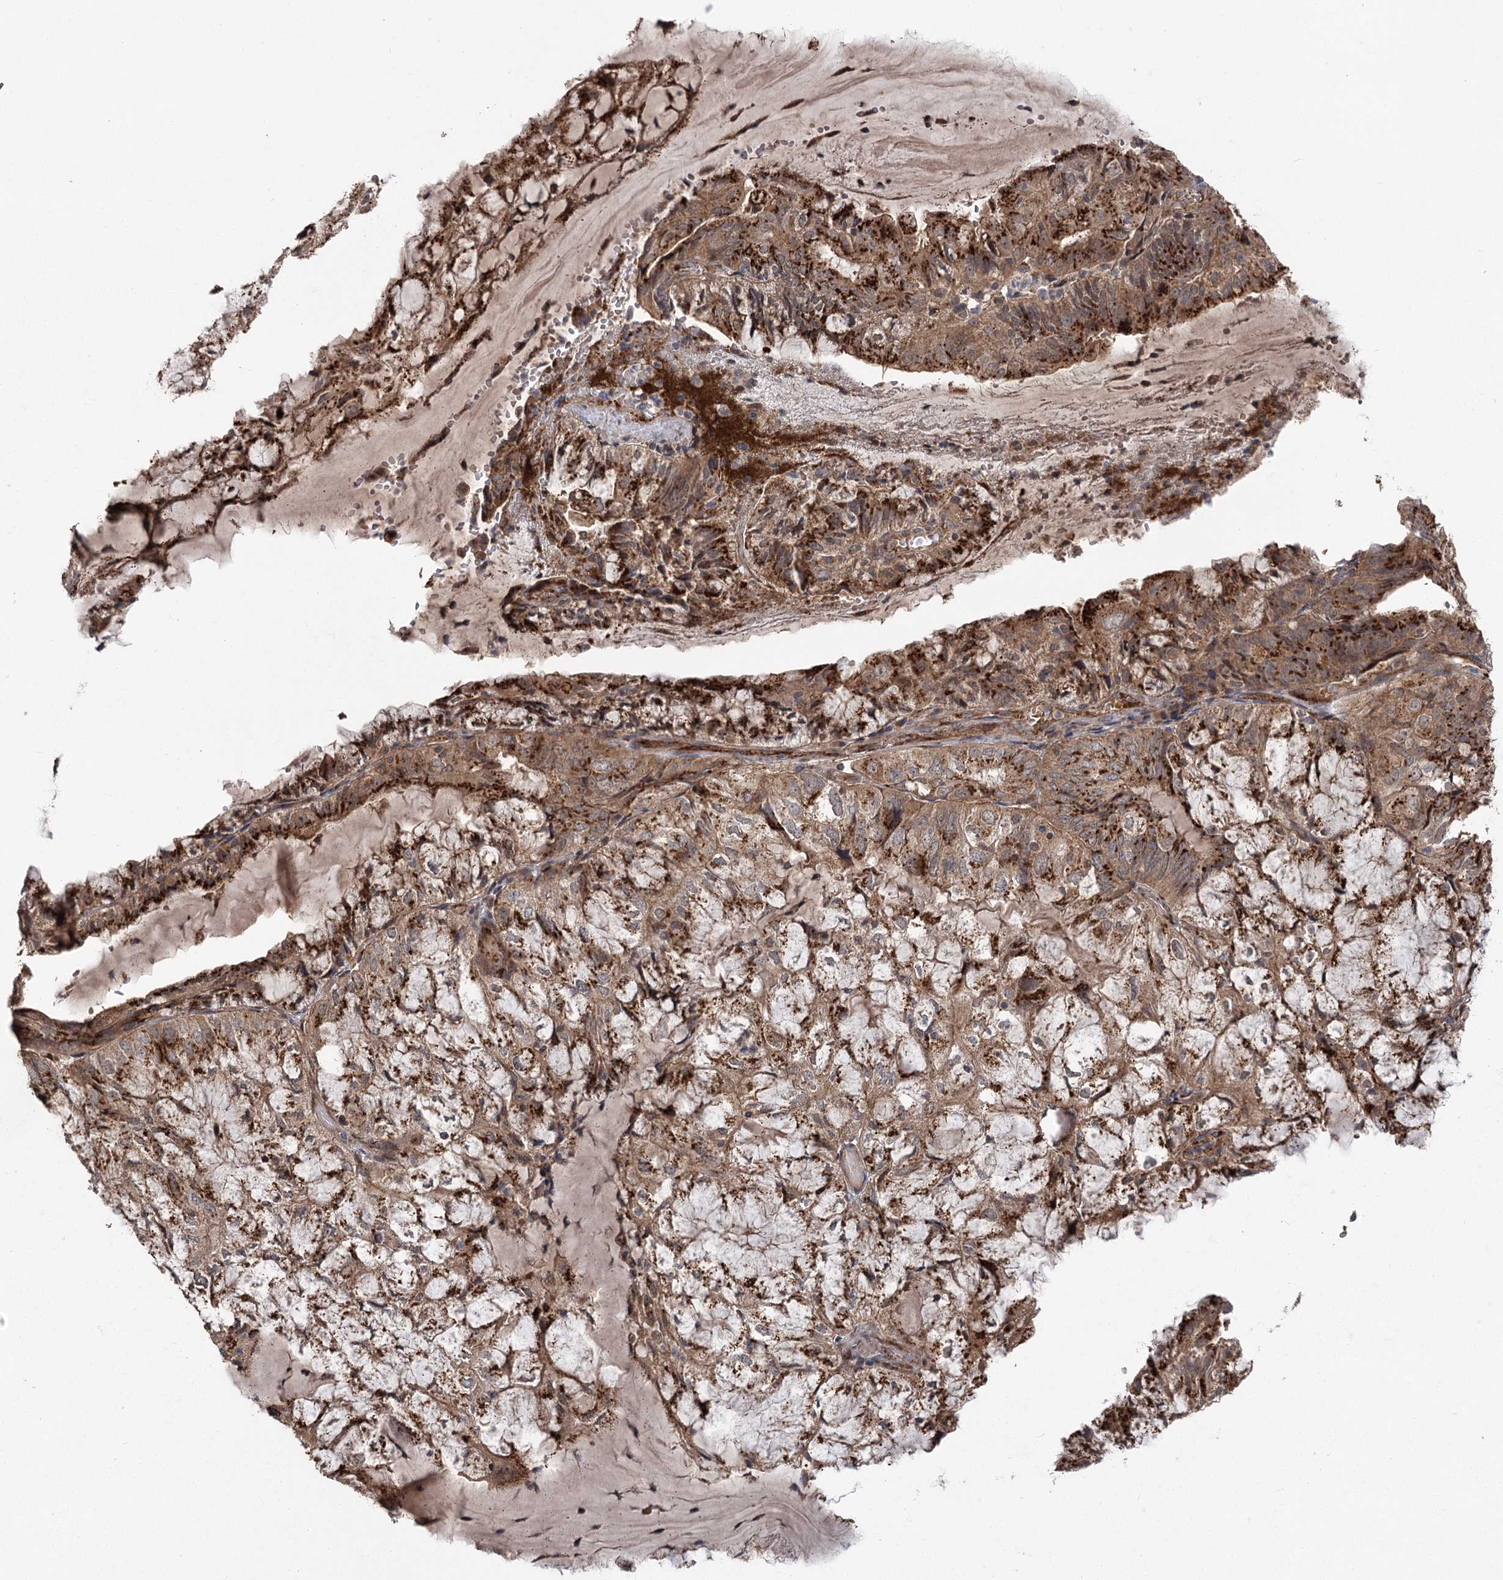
{"staining": {"intensity": "strong", "quantity": ">75%", "location": "cytoplasmic/membranous"}, "tissue": "endometrial cancer", "cell_type": "Tumor cells", "image_type": "cancer", "snomed": [{"axis": "morphology", "description": "Adenocarcinoma, NOS"}, {"axis": "topography", "description": "Endometrium"}], "caption": "DAB (3,3'-diaminobenzidine) immunohistochemical staining of human endometrial cancer (adenocarcinoma) displays strong cytoplasmic/membranous protein expression in about >75% of tumor cells.", "gene": "CARD19", "patient": {"sex": "female", "age": 81}}